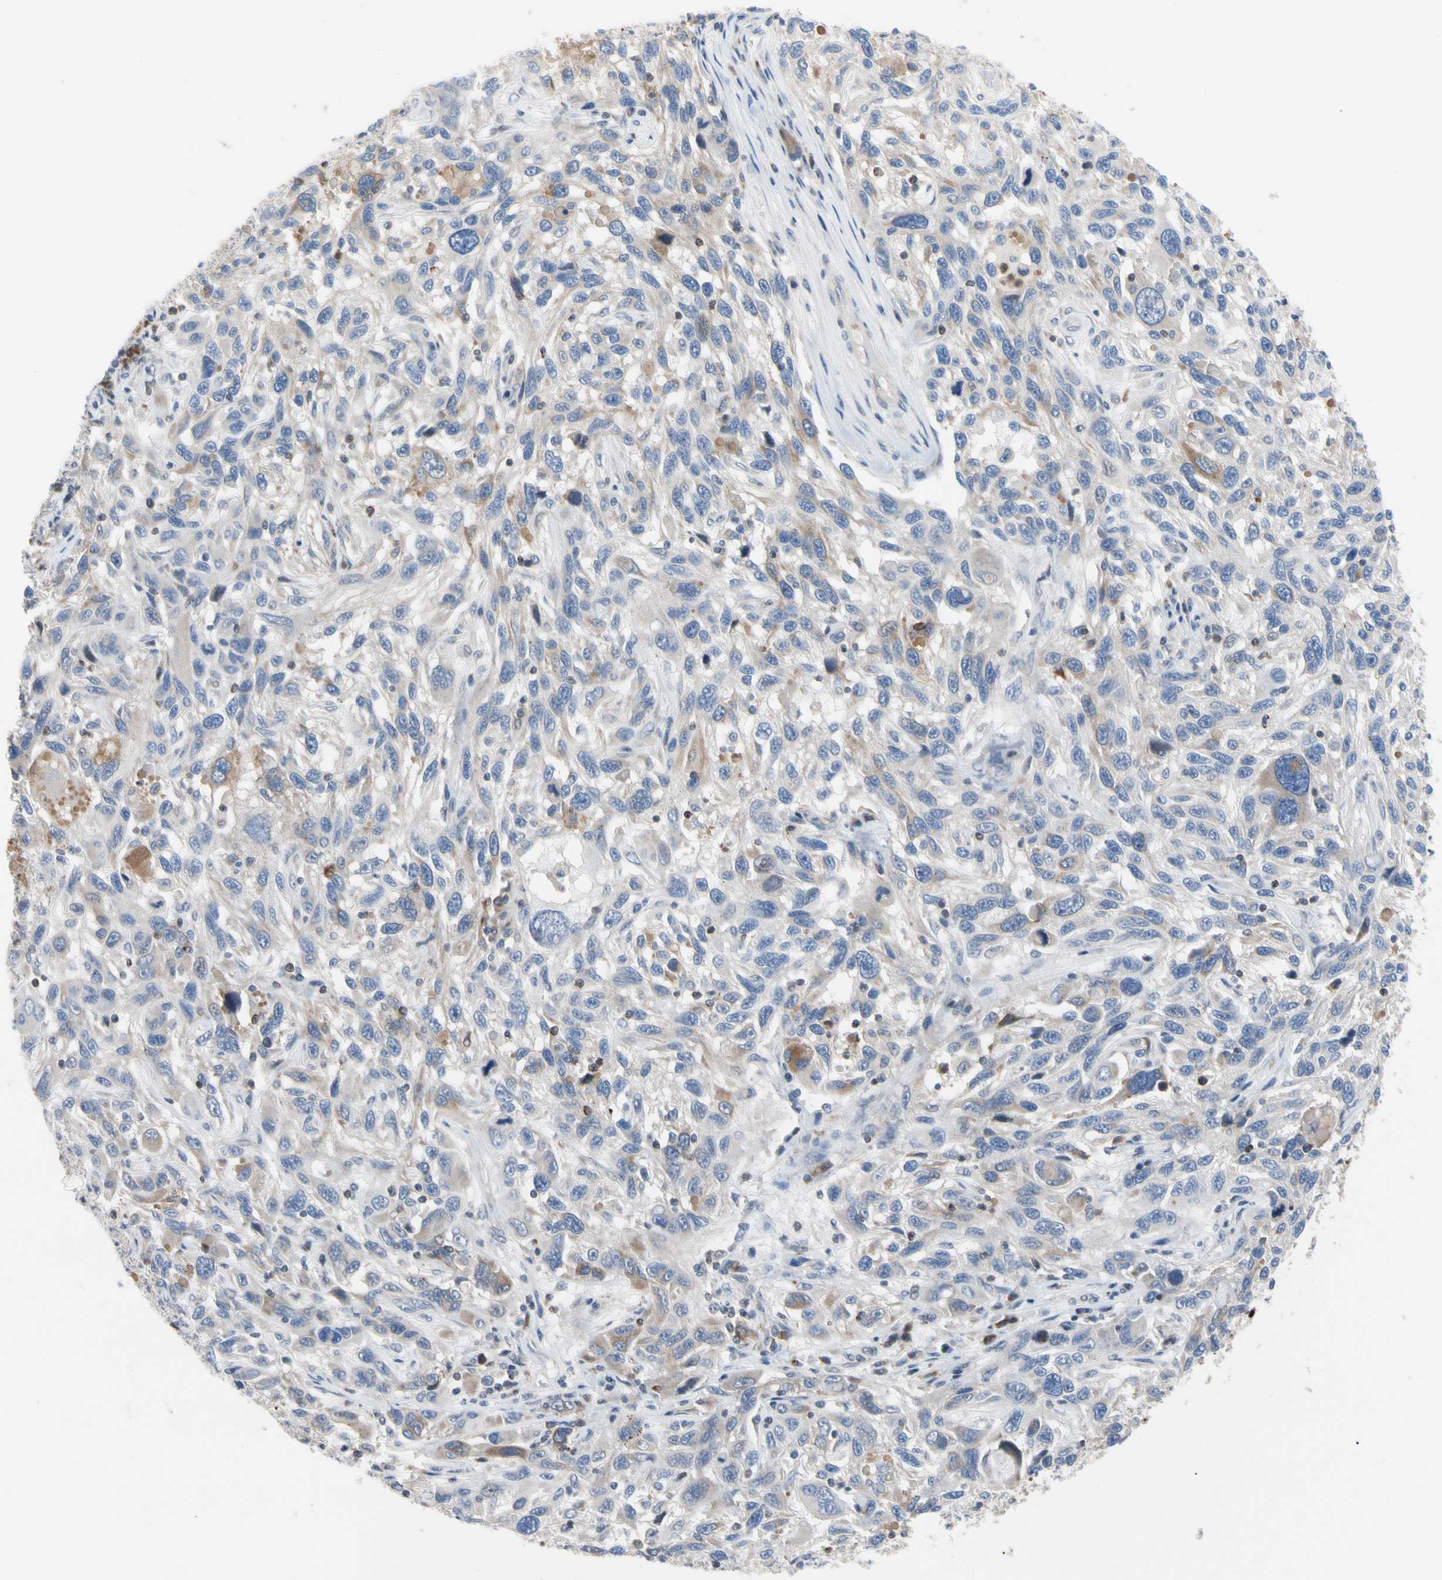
{"staining": {"intensity": "weak", "quantity": "<25%", "location": "cytoplasmic/membranous"}, "tissue": "melanoma", "cell_type": "Tumor cells", "image_type": "cancer", "snomed": [{"axis": "morphology", "description": "Malignant melanoma, NOS"}, {"axis": "topography", "description": "Skin"}], "caption": "Melanoma stained for a protein using IHC demonstrates no positivity tumor cells.", "gene": "MCL1", "patient": {"sex": "male", "age": 53}}